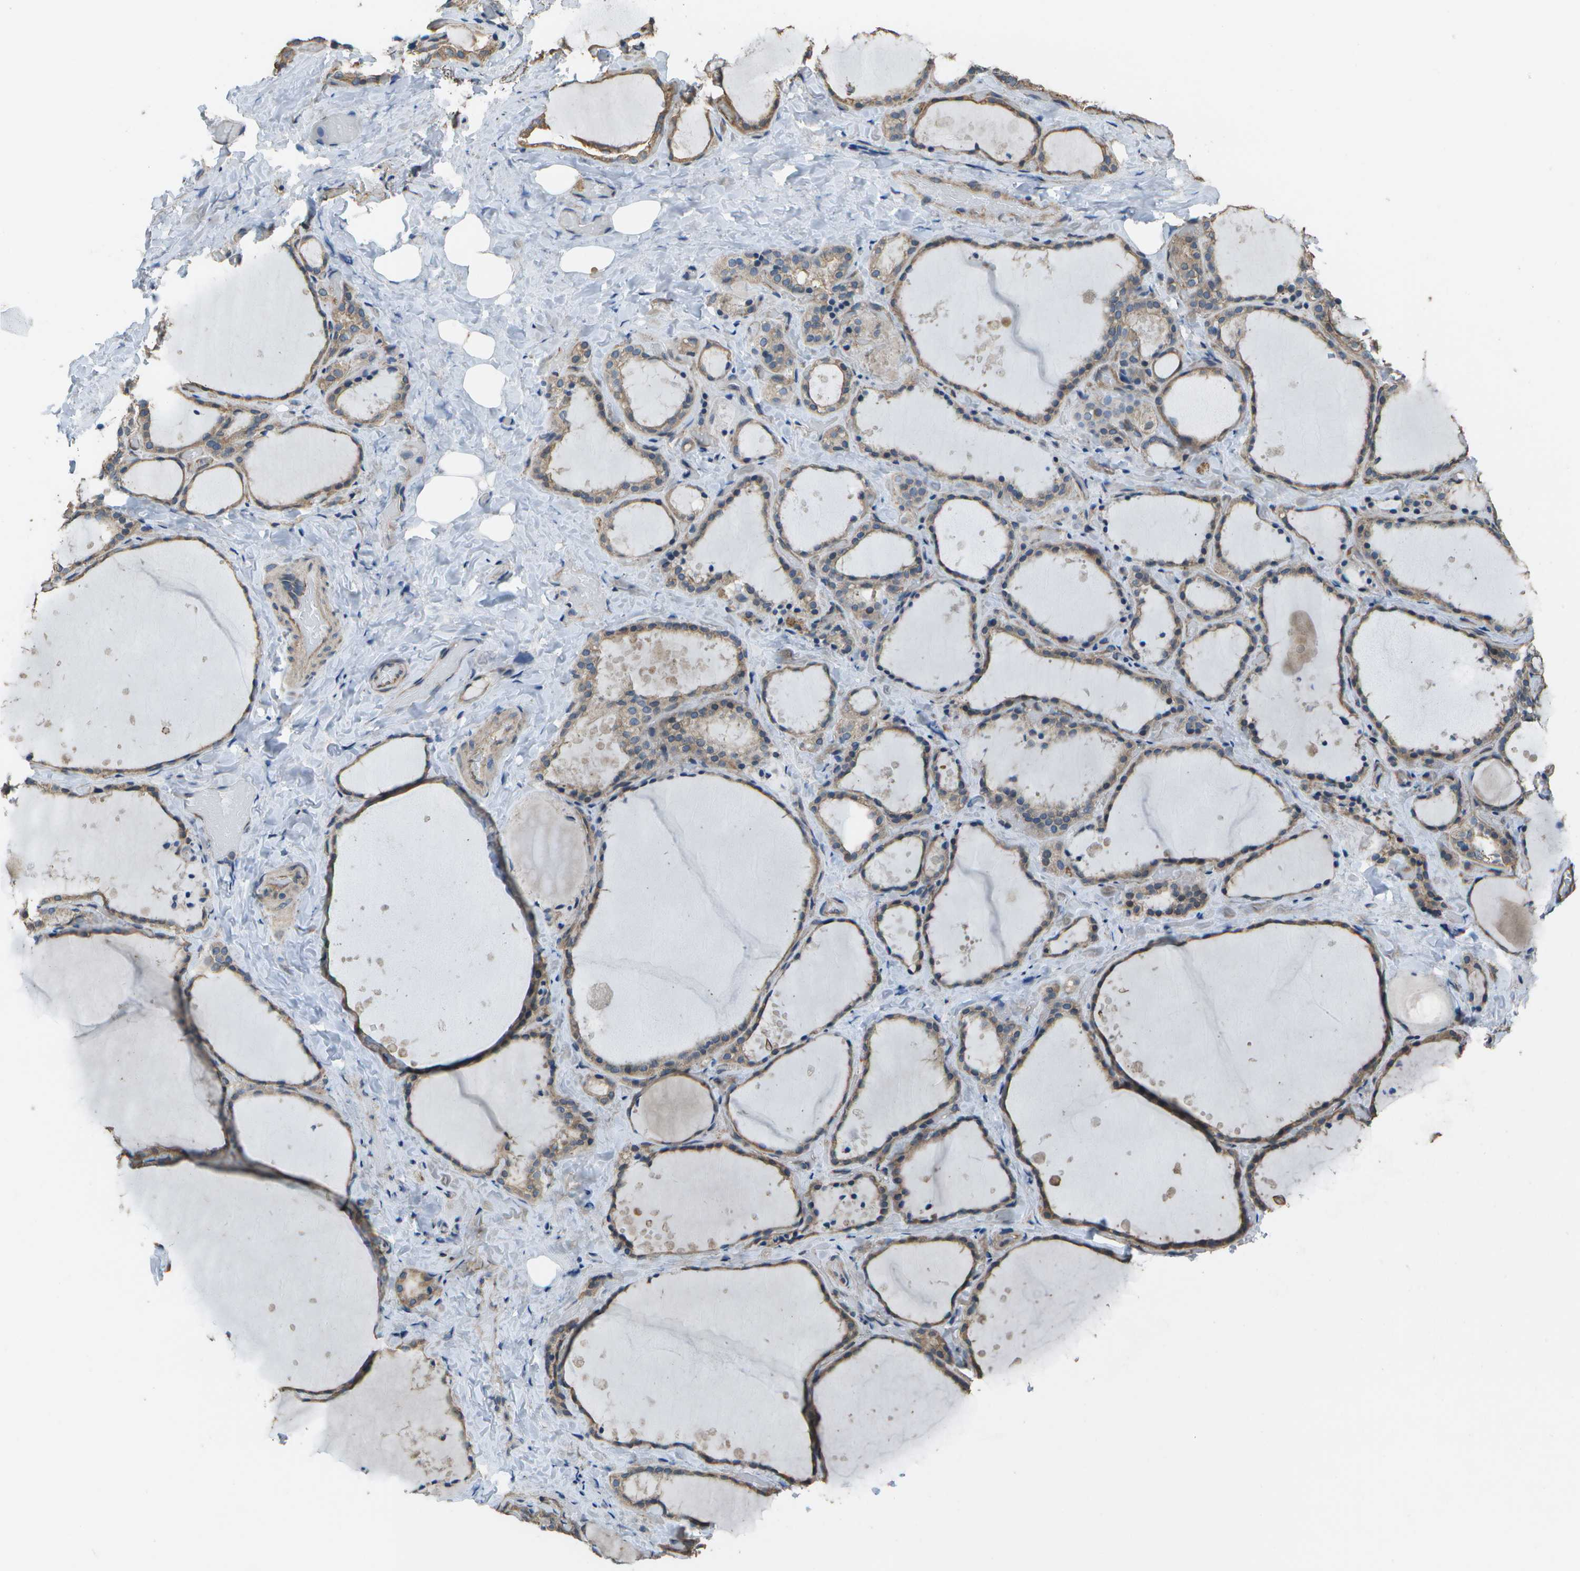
{"staining": {"intensity": "moderate", "quantity": ">75%", "location": "cytoplasmic/membranous"}, "tissue": "thyroid gland", "cell_type": "Glandular cells", "image_type": "normal", "snomed": [{"axis": "morphology", "description": "Normal tissue, NOS"}, {"axis": "topography", "description": "Thyroid gland"}], "caption": "A high-resolution photomicrograph shows immunohistochemistry staining of benign thyroid gland, which demonstrates moderate cytoplasmic/membranous staining in approximately >75% of glandular cells.", "gene": "CLNS1A", "patient": {"sex": "female", "age": 44}}